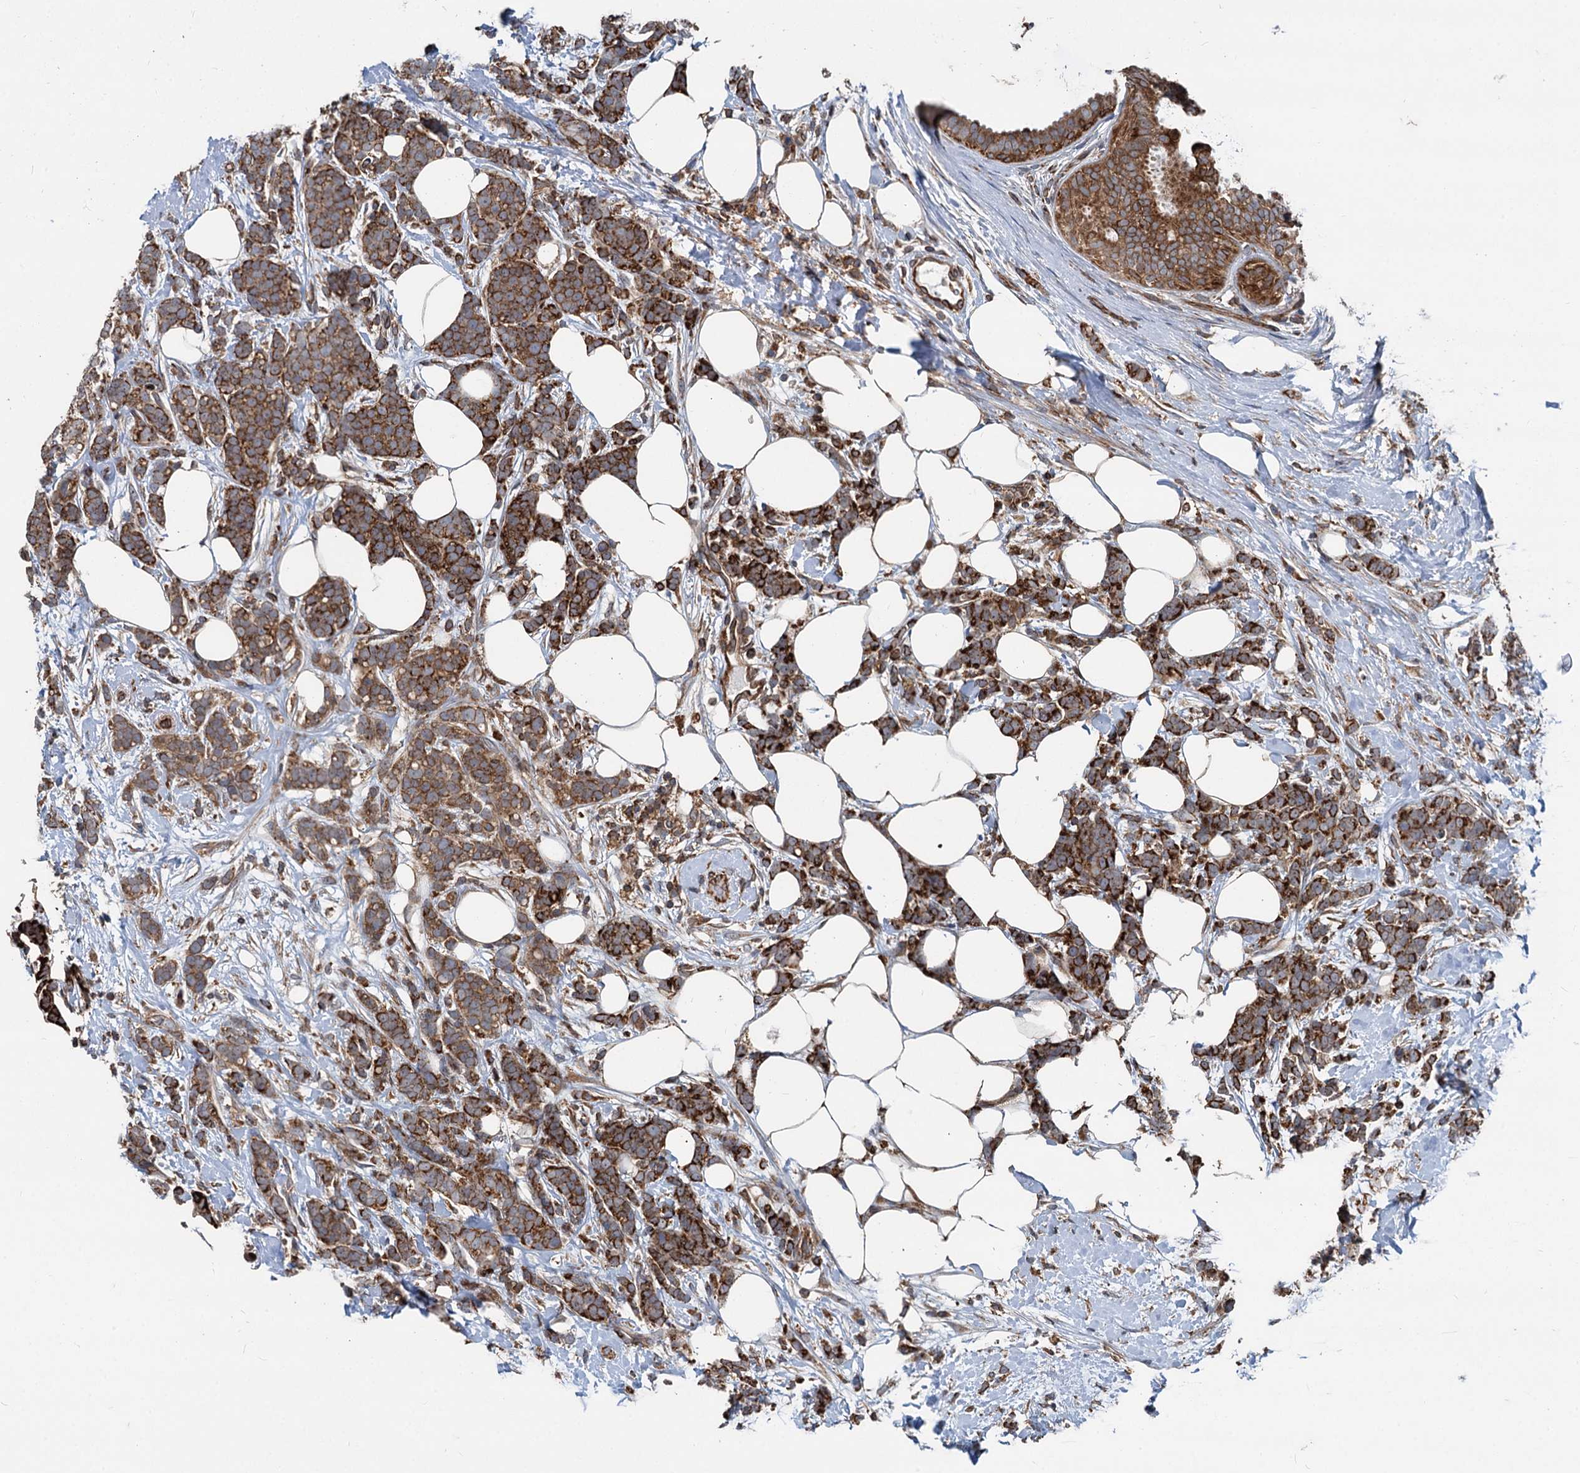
{"staining": {"intensity": "strong", "quantity": ">75%", "location": "cytoplasmic/membranous"}, "tissue": "breast cancer", "cell_type": "Tumor cells", "image_type": "cancer", "snomed": [{"axis": "morphology", "description": "Lobular carcinoma"}, {"axis": "topography", "description": "Breast"}], "caption": "There is high levels of strong cytoplasmic/membranous staining in tumor cells of breast lobular carcinoma, as demonstrated by immunohistochemical staining (brown color).", "gene": "STIM1", "patient": {"sex": "female", "age": 58}}